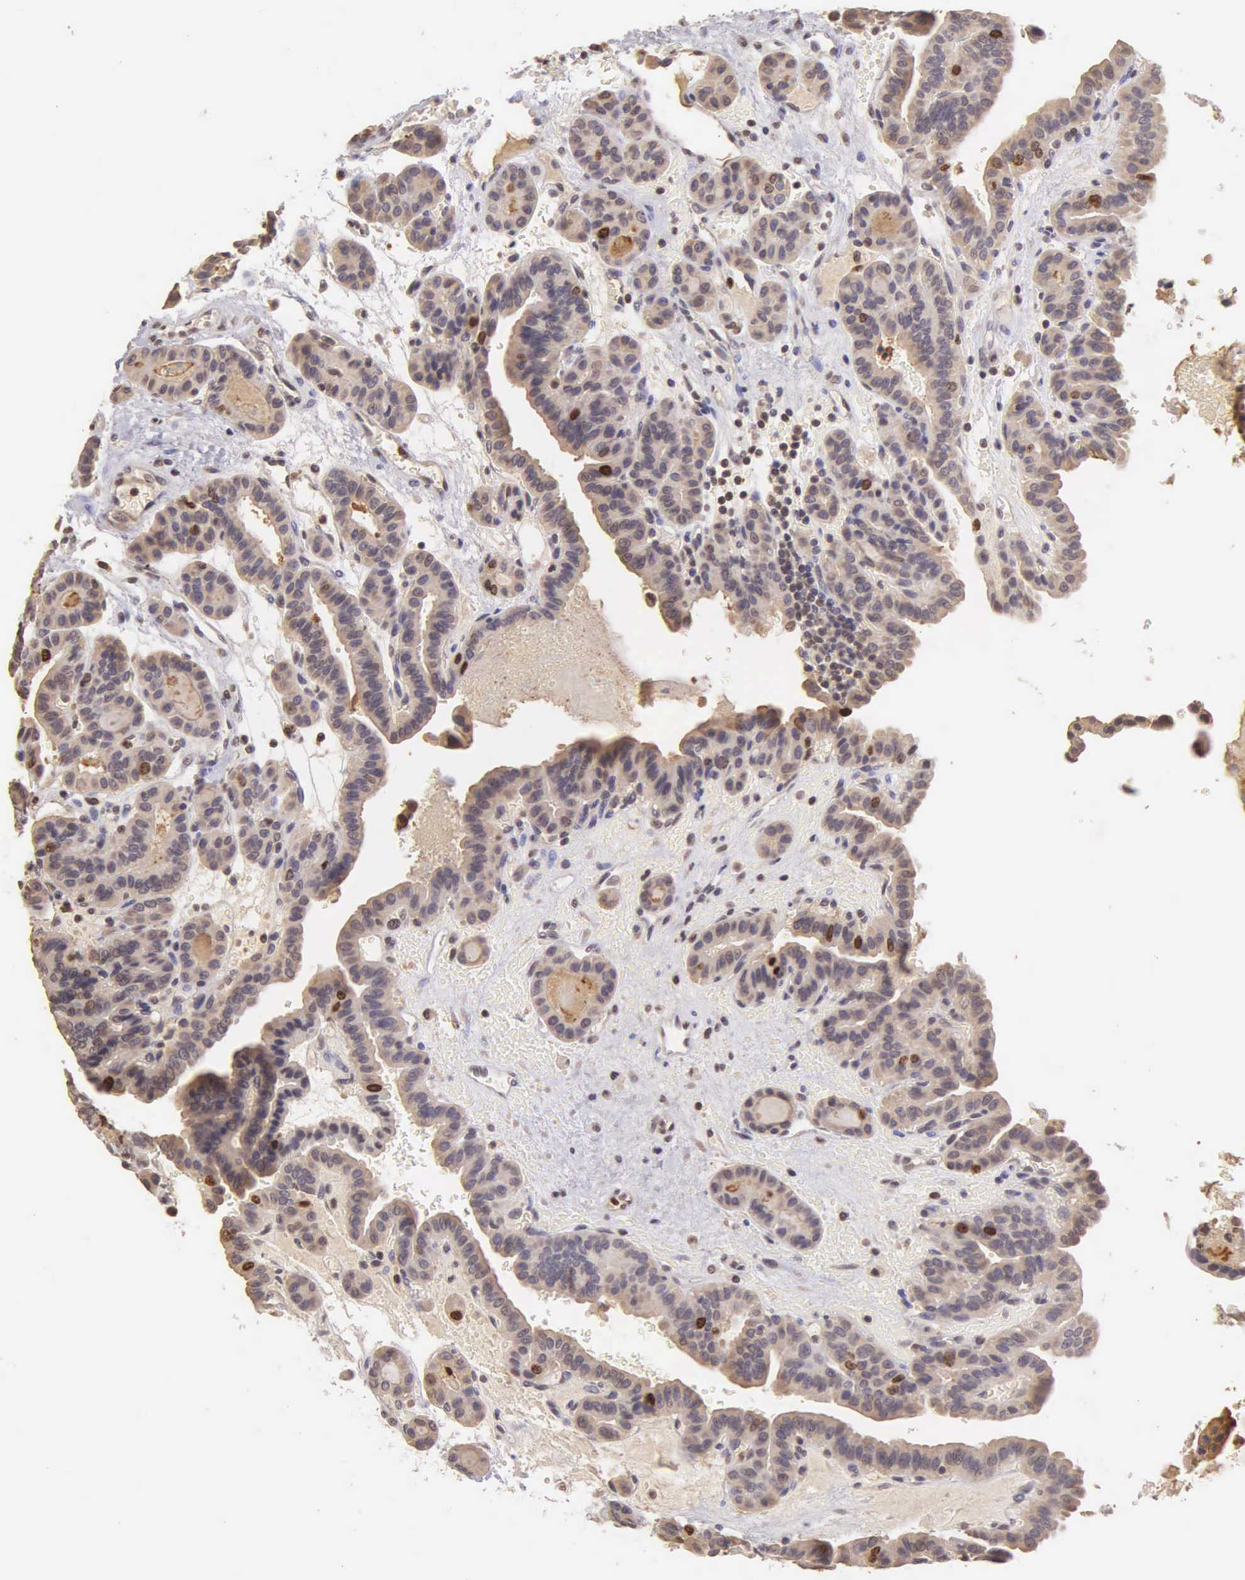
{"staining": {"intensity": "strong", "quantity": "<25%", "location": "nuclear"}, "tissue": "thyroid cancer", "cell_type": "Tumor cells", "image_type": "cancer", "snomed": [{"axis": "morphology", "description": "Papillary adenocarcinoma, NOS"}, {"axis": "topography", "description": "Thyroid gland"}], "caption": "Human papillary adenocarcinoma (thyroid) stained with a protein marker exhibits strong staining in tumor cells.", "gene": "MKI67", "patient": {"sex": "male", "age": 87}}